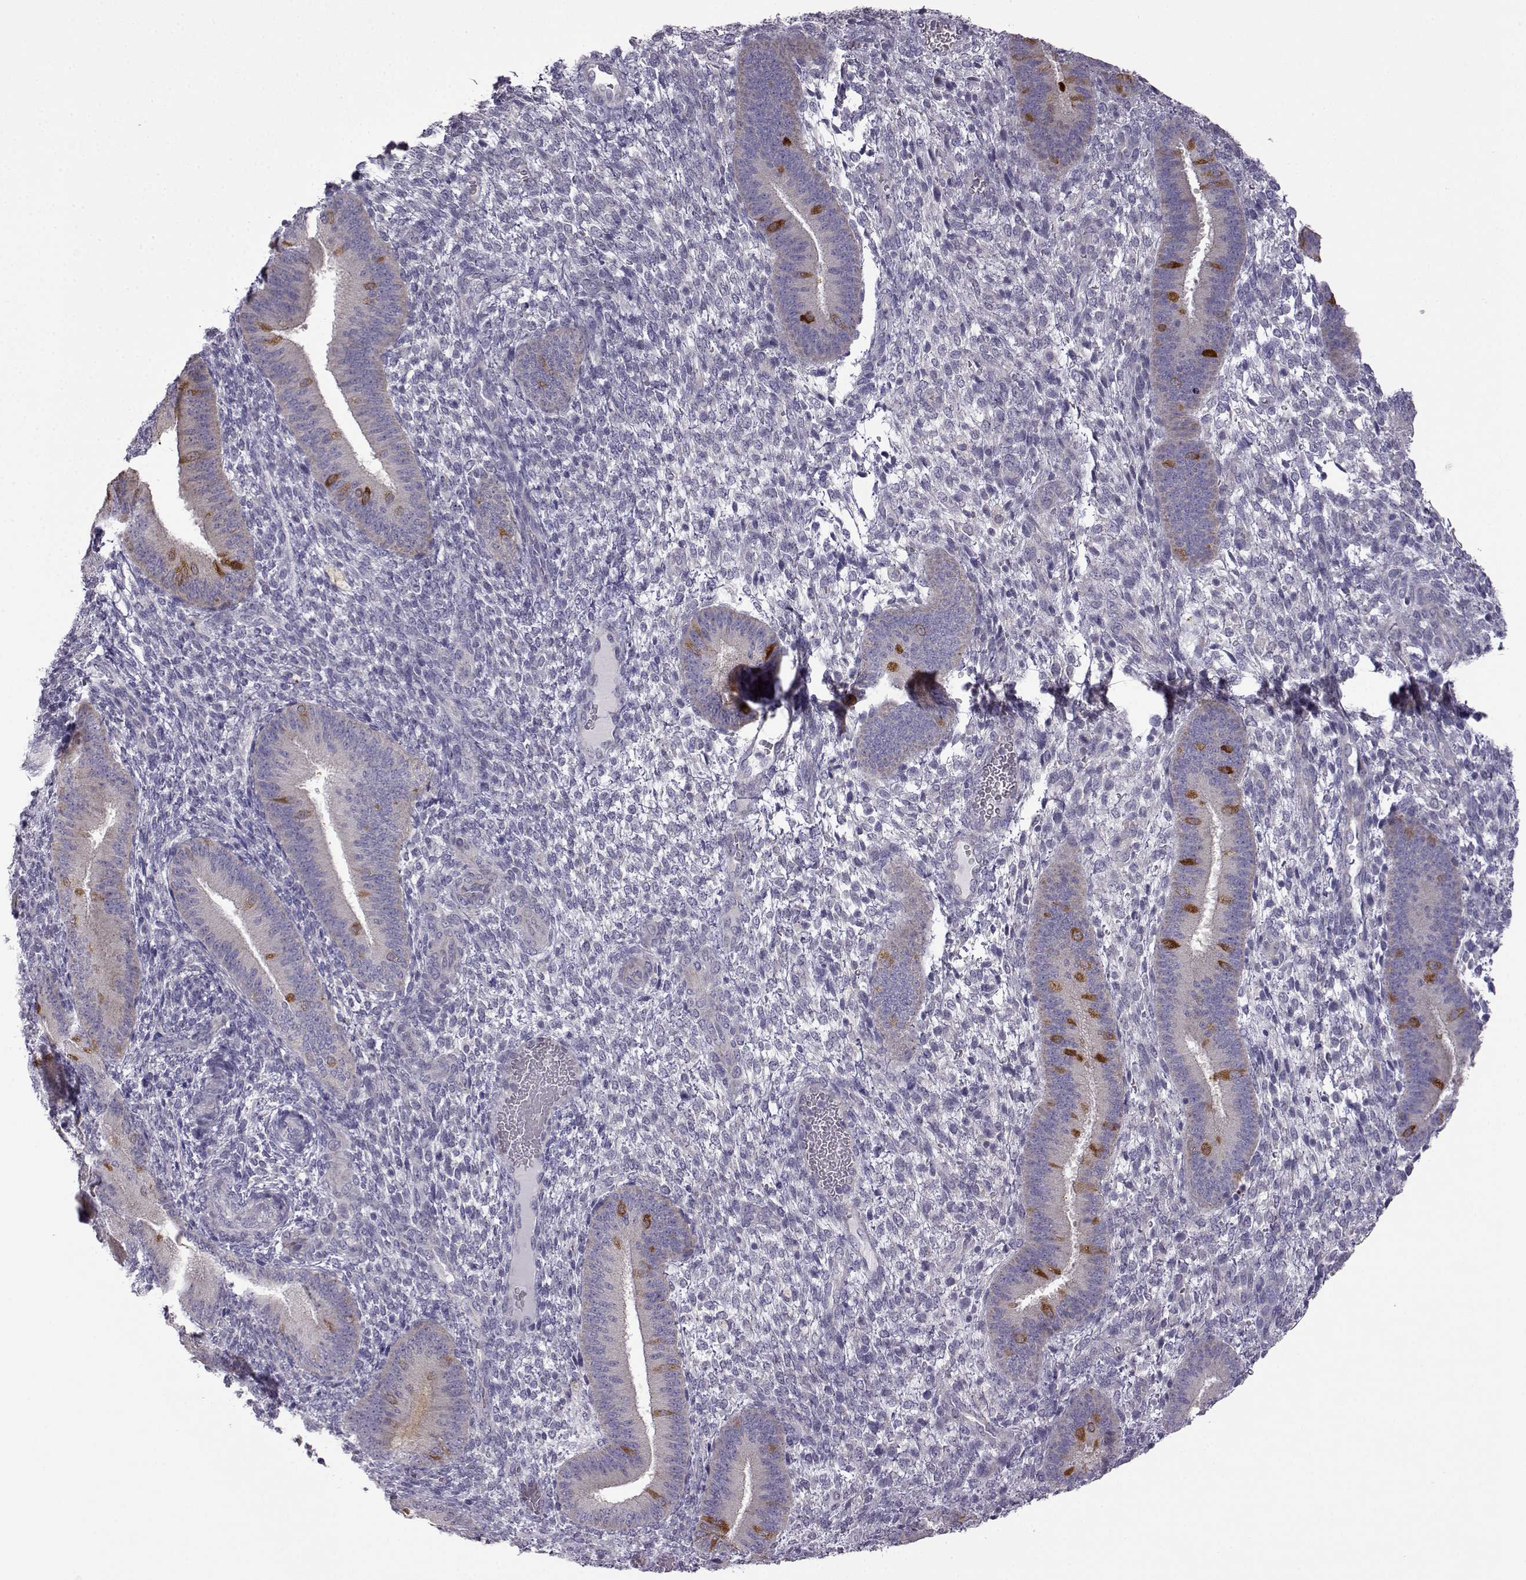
{"staining": {"intensity": "negative", "quantity": "none", "location": "none"}, "tissue": "endometrium", "cell_type": "Cells in endometrial stroma", "image_type": "normal", "snomed": [{"axis": "morphology", "description": "Normal tissue, NOS"}, {"axis": "topography", "description": "Endometrium"}], "caption": "Photomicrograph shows no significant protein staining in cells in endometrial stroma of unremarkable endometrium.", "gene": "VGF", "patient": {"sex": "female", "age": 39}}